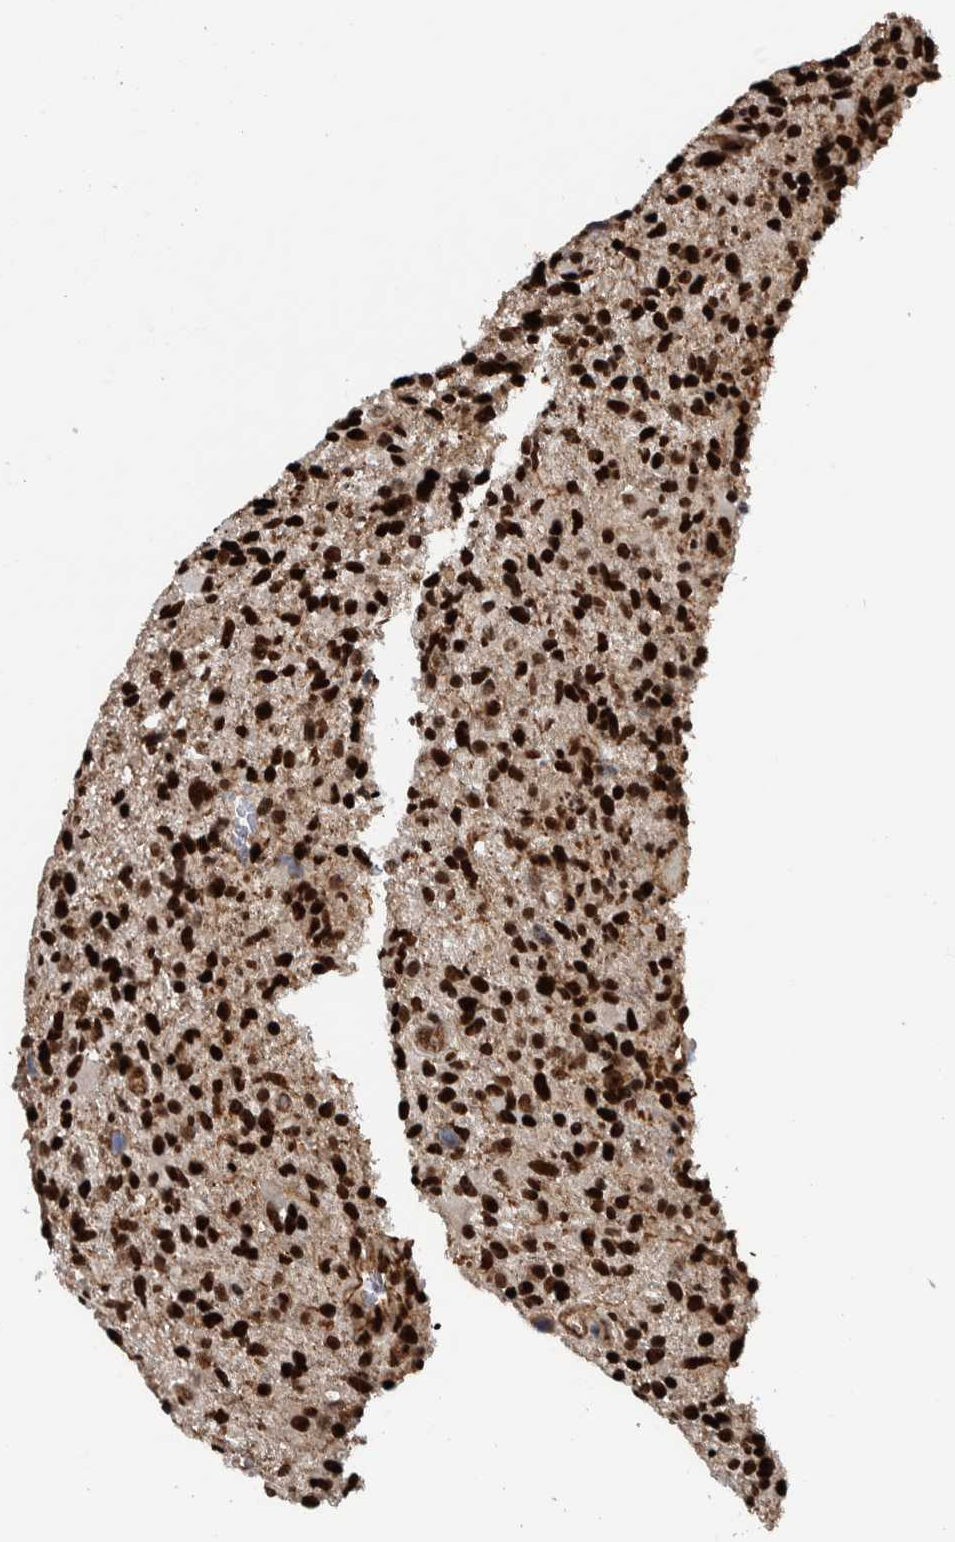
{"staining": {"intensity": "strong", "quantity": ">75%", "location": "nuclear"}, "tissue": "glioma", "cell_type": "Tumor cells", "image_type": "cancer", "snomed": [{"axis": "morphology", "description": "Glioma, malignant, High grade"}, {"axis": "topography", "description": "Brain"}], "caption": "Protein analysis of high-grade glioma (malignant) tissue exhibits strong nuclear staining in approximately >75% of tumor cells.", "gene": "FAM135B", "patient": {"sex": "male", "age": 72}}